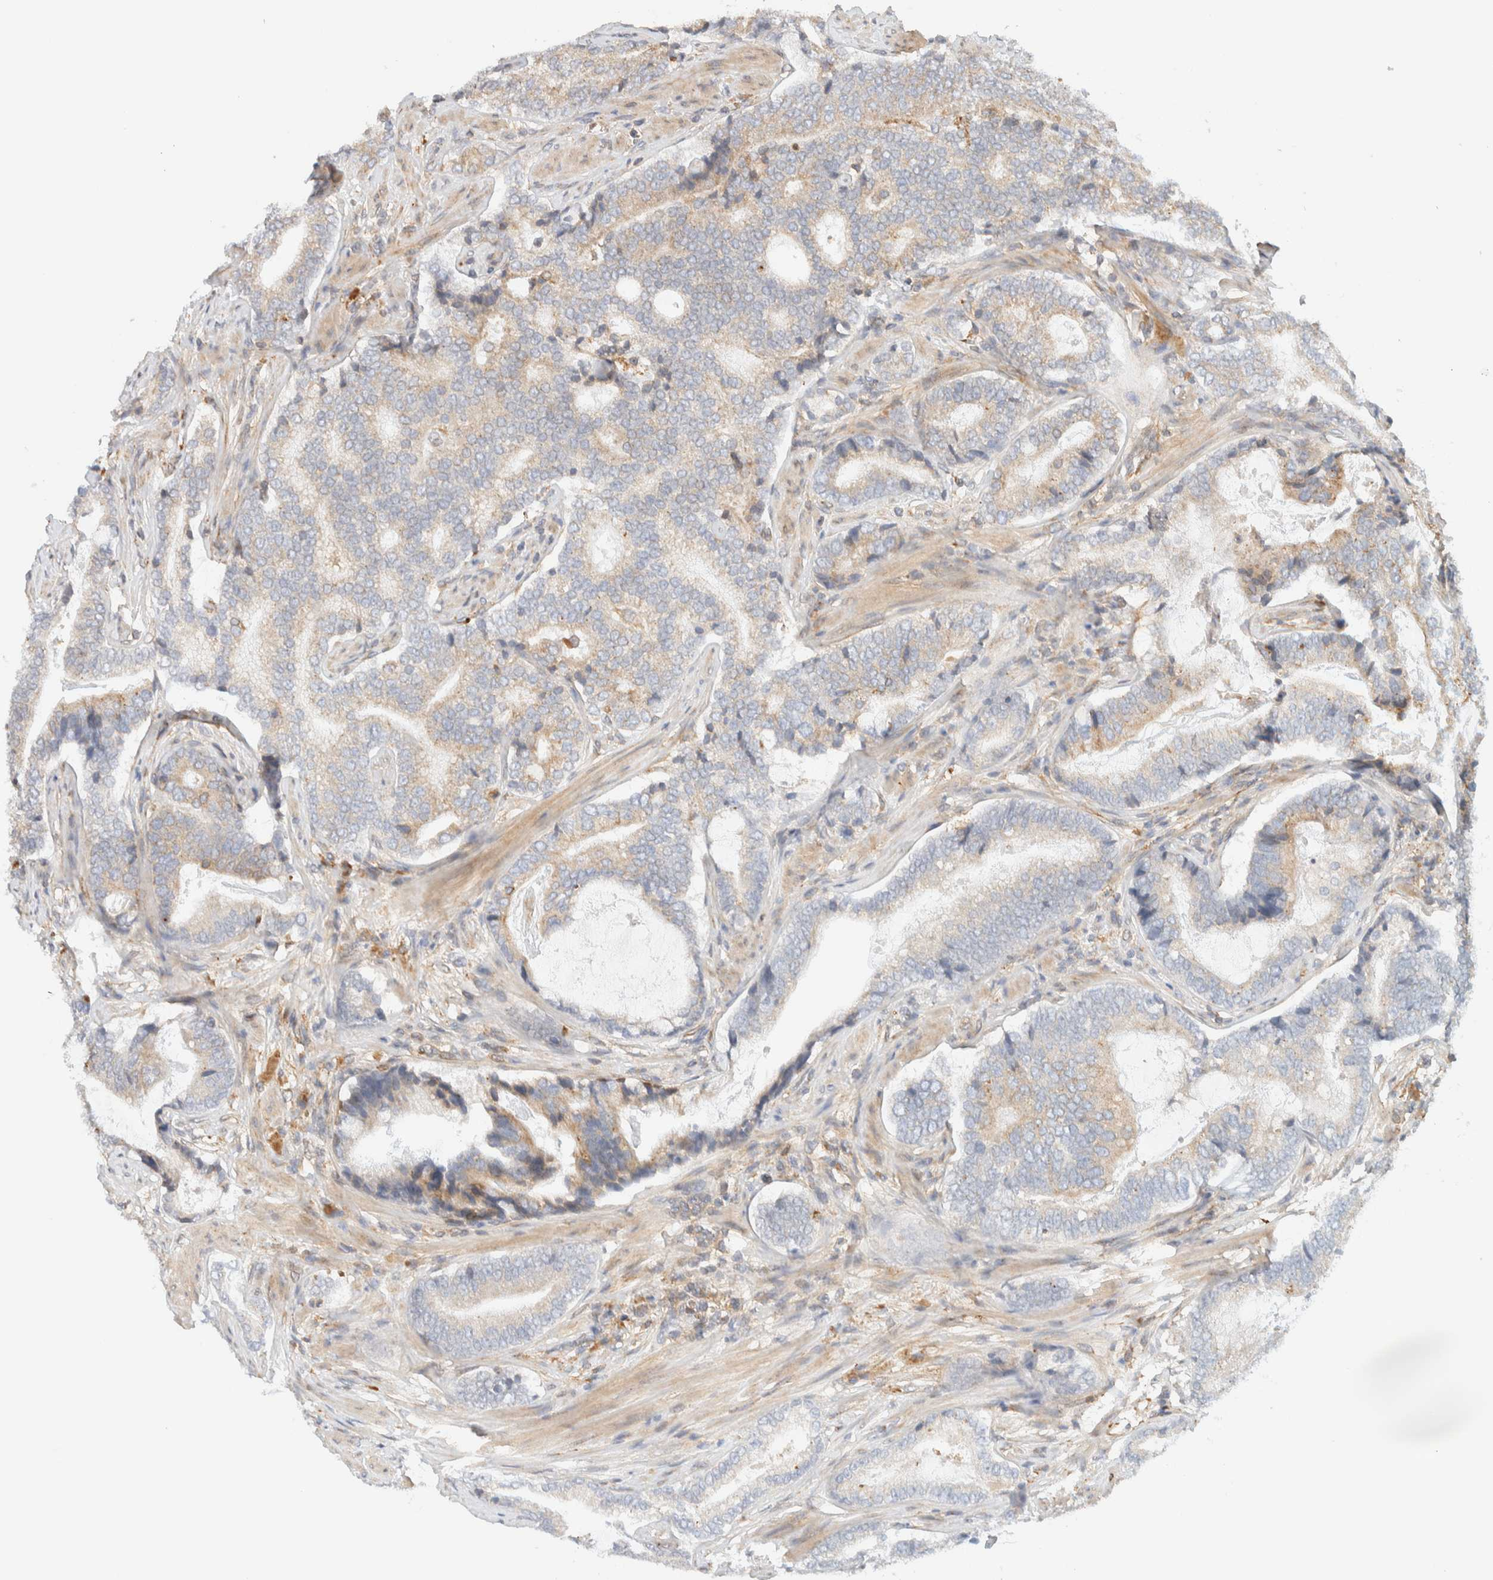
{"staining": {"intensity": "weak", "quantity": "25%-75%", "location": "cytoplasmic/membranous"}, "tissue": "prostate cancer", "cell_type": "Tumor cells", "image_type": "cancer", "snomed": [{"axis": "morphology", "description": "Adenocarcinoma, High grade"}, {"axis": "topography", "description": "Prostate"}], "caption": "Protein staining of adenocarcinoma (high-grade) (prostate) tissue exhibits weak cytoplasmic/membranous expression in about 25%-75% of tumor cells.", "gene": "NT5C", "patient": {"sex": "male", "age": 55}}